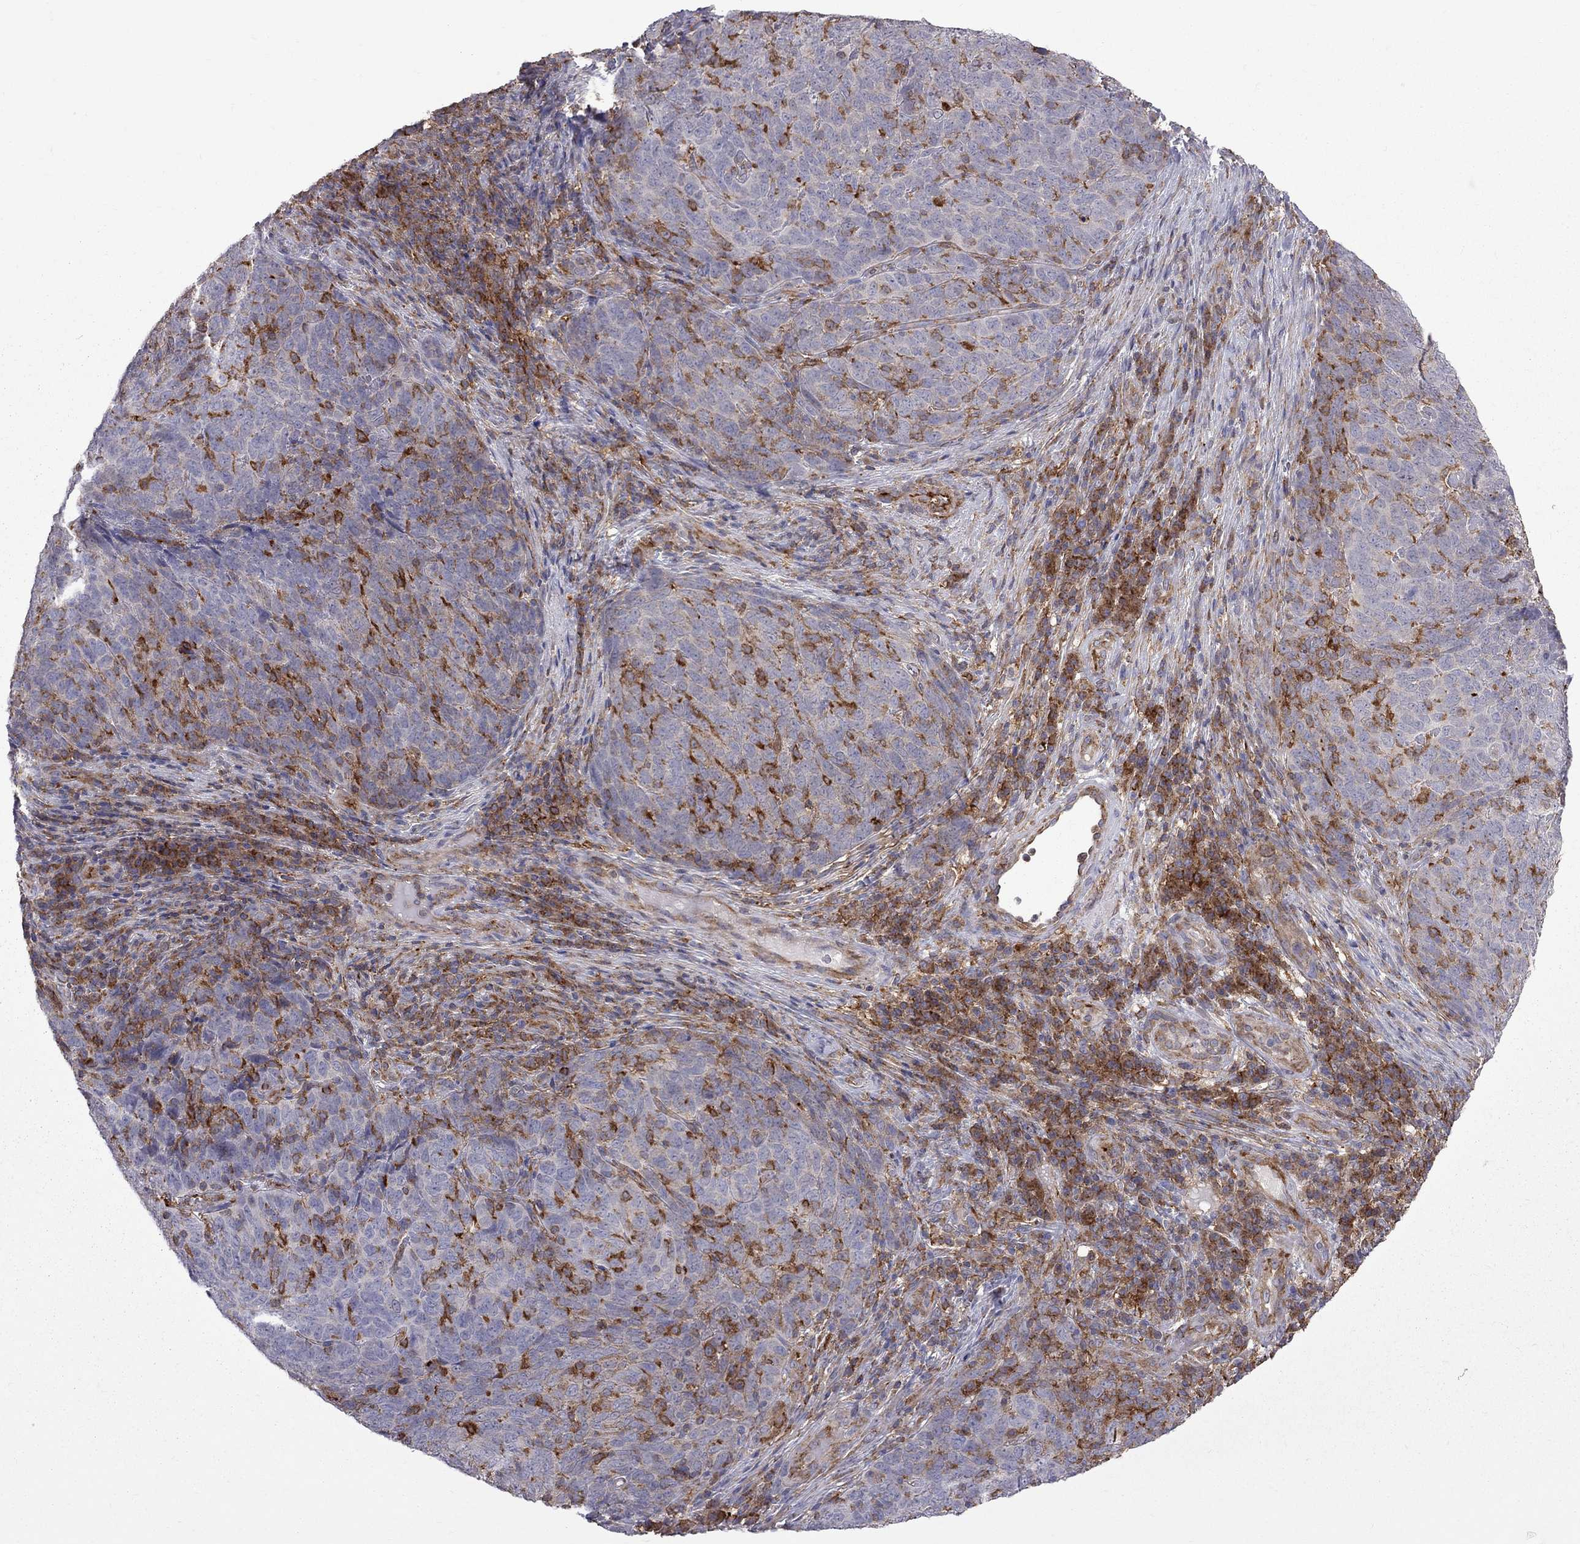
{"staining": {"intensity": "strong", "quantity": "<25%", "location": "cytoplasmic/membranous"}, "tissue": "skin cancer", "cell_type": "Tumor cells", "image_type": "cancer", "snomed": [{"axis": "morphology", "description": "Squamous cell carcinoma, NOS"}, {"axis": "topography", "description": "Skin"}, {"axis": "topography", "description": "Anal"}], "caption": "An image of human skin squamous cell carcinoma stained for a protein demonstrates strong cytoplasmic/membranous brown staining in tumor cells. The staining is performed using DAB (3,3'-diaminobenzidine) brown chromogen to label protein expression. The nuclei are counter-stained blue using hematoxylin.", "gene": "EIF4E3", "patient": {"sex": "female", "age": 51}}